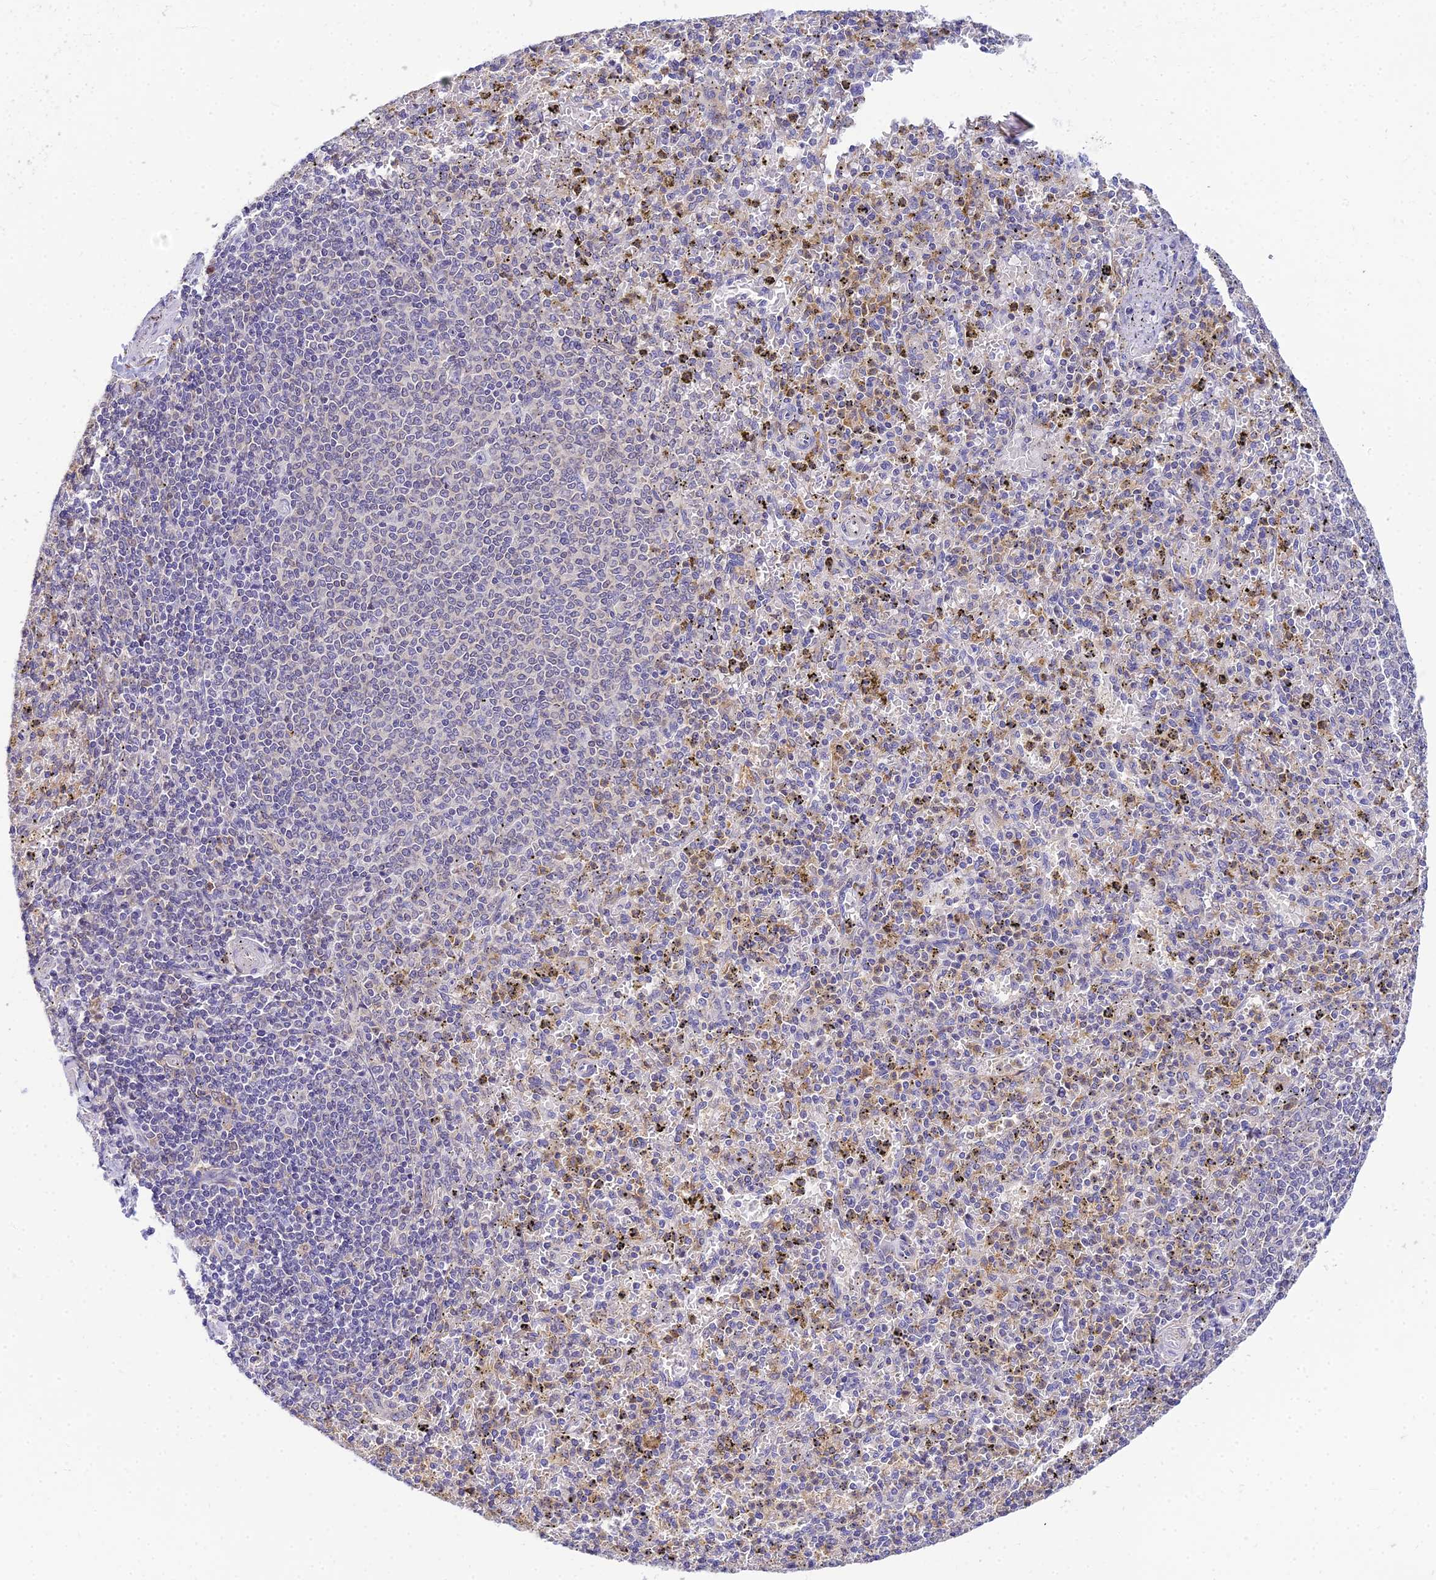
{"staining": {"intensity": "moderate", "quantity": "<25%", "location": "cytoplasmic/membranous"}, "tissue": "spleen", "cell_type": "Cells in red pulp", "image_type": "normal", "snomed": [{"axis": "morphology", "description": "Normal tissue, NOS"}, {"axis": "topography", "description": "Spleen"}], "caption": "An IHC micrograph of normal tissue is shown. Protein staining in brown labels moderate cytoplasmic/membranous positivity in spleen within cells in red pulp.", "gene": "ARL8A", "patient": {"sex": "male", "age": 72}}